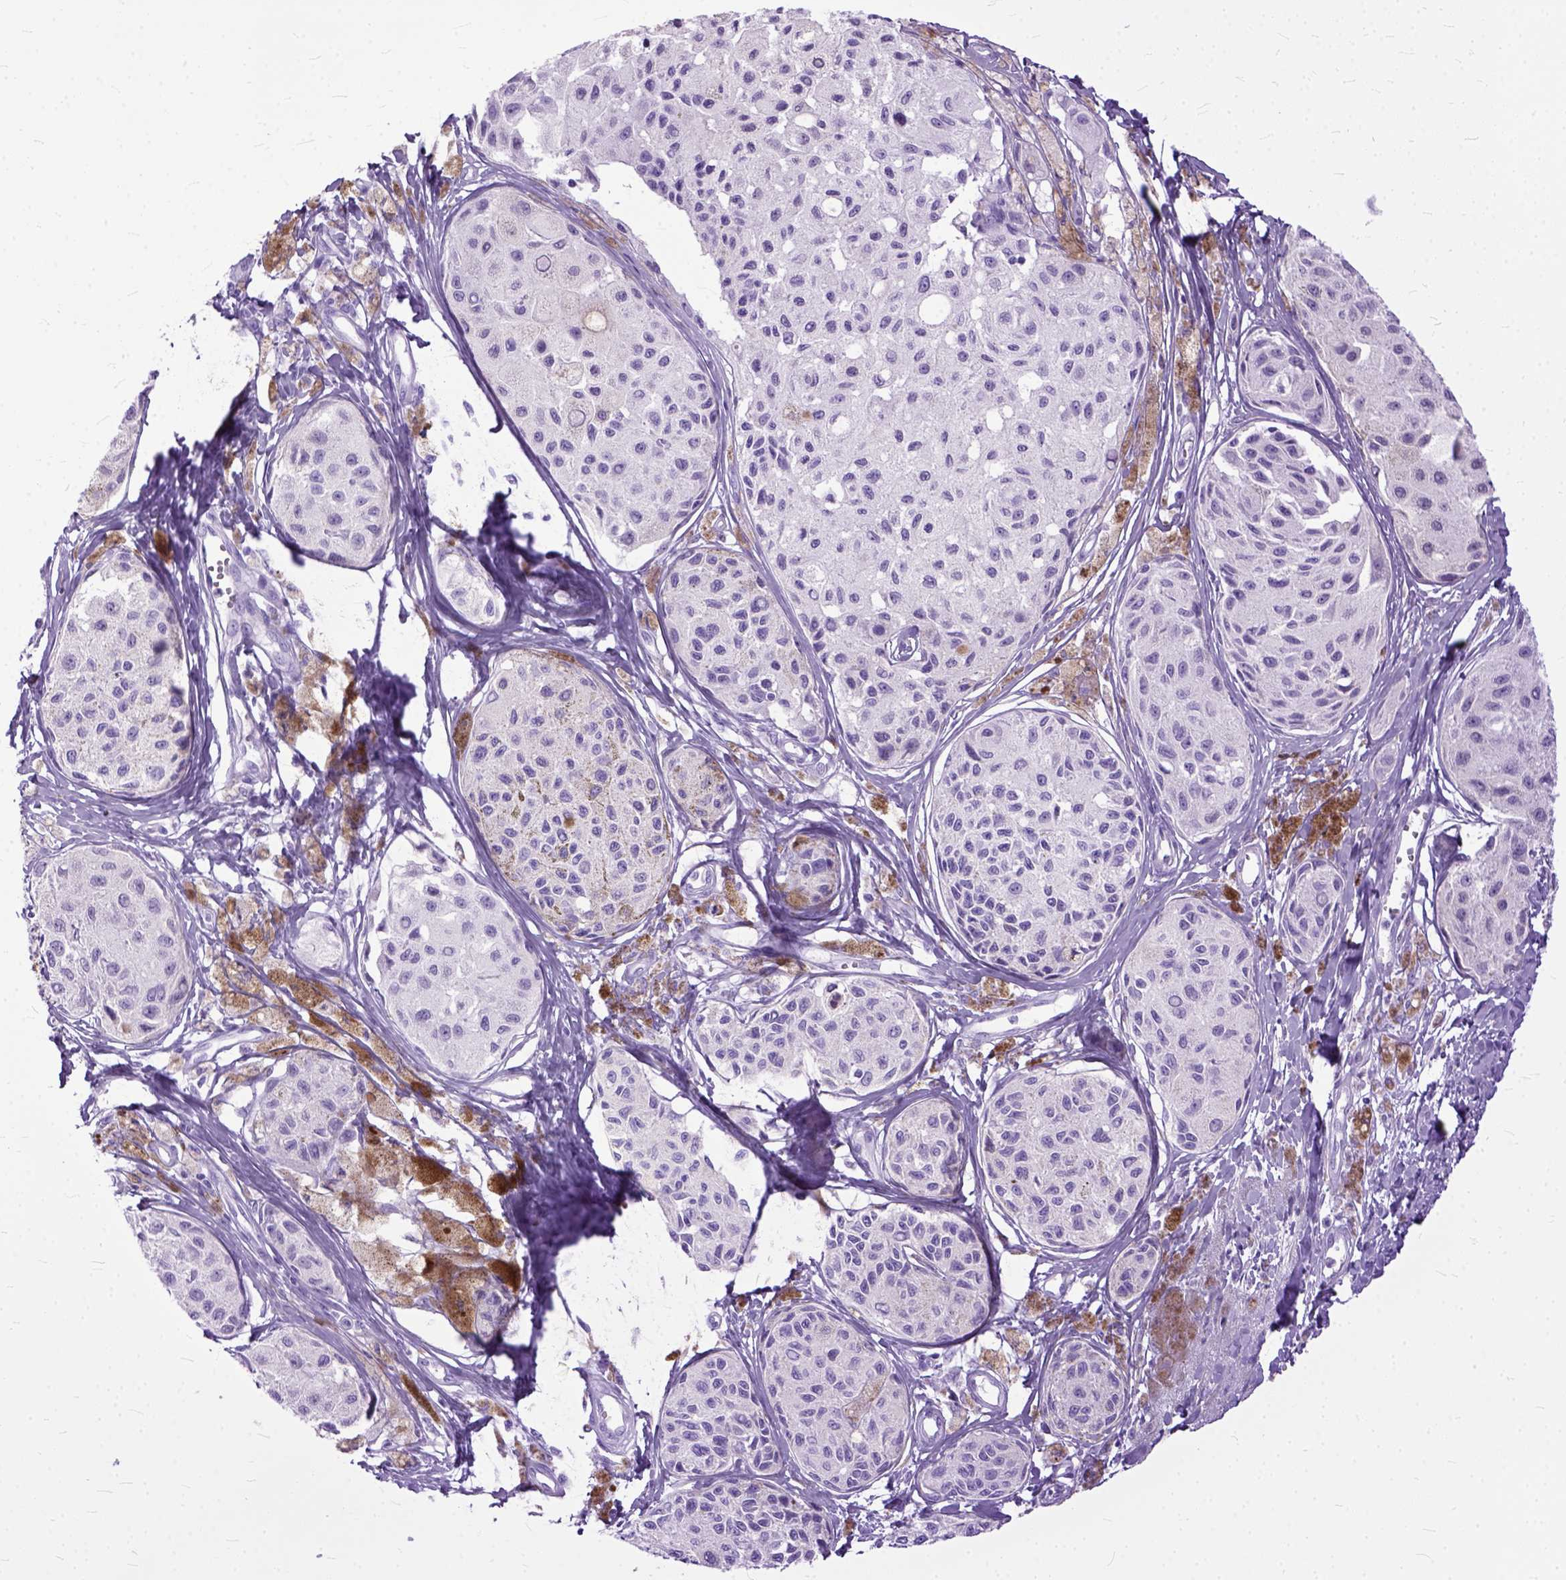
{"staining": {"intensity": "negative", "quantity": "none", "location": "none"}, "tissue": "melanoma", "cell_type": "Tumor cells", "image_type": "cancer", "snomed": [{"axis": "morphology", "description": "Malignant melanoma, NOS"}, {"axis": "topography", "description": "Skin"}], "caption": "The immunohistochemistry (IHC) photomicrograph has no significant staining in tumor cells of malignant melanoma tissue.", "gene": "GNGT1", "patient": {"sex": "female", "age": 38}}